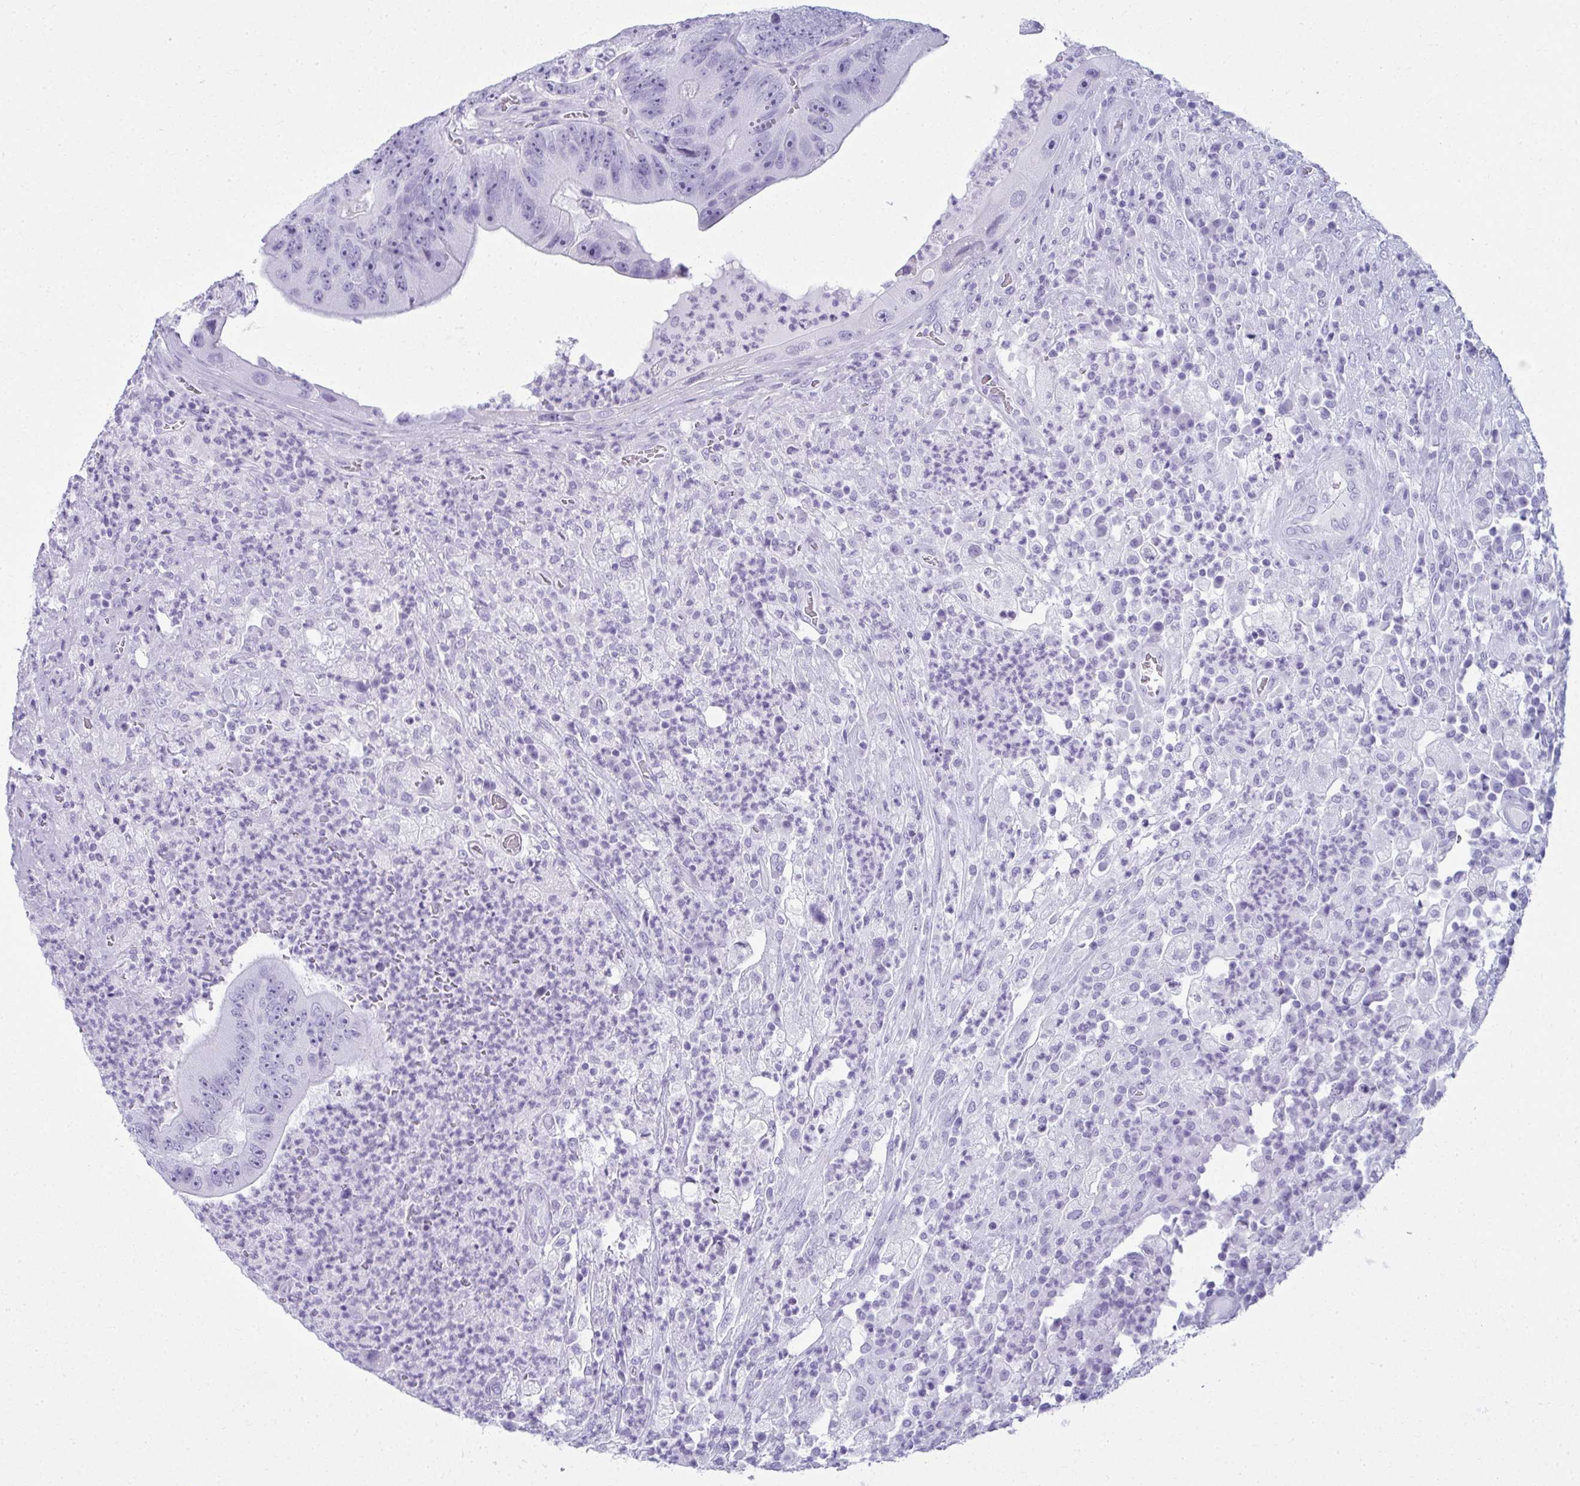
{"staining": {"intensity": "negative", "quantity": "none", "location": "none"}, "tissue": "colorectal cancer", "cell_type": "Tumor cells", "image_type": "cancer", "snomed": [{"axis": "morphology", "description": "Adenocarcinoma, NOS"}, {"axis": "topography", "description": "Colon"}], "caption": "Human adenocarcinoma (colorectal) stained for a protein using immunohistochemistry demonstrates no expression in tumor cells.", "gene": "CLGN", "patient": {"sex": "female", "age": 86}}